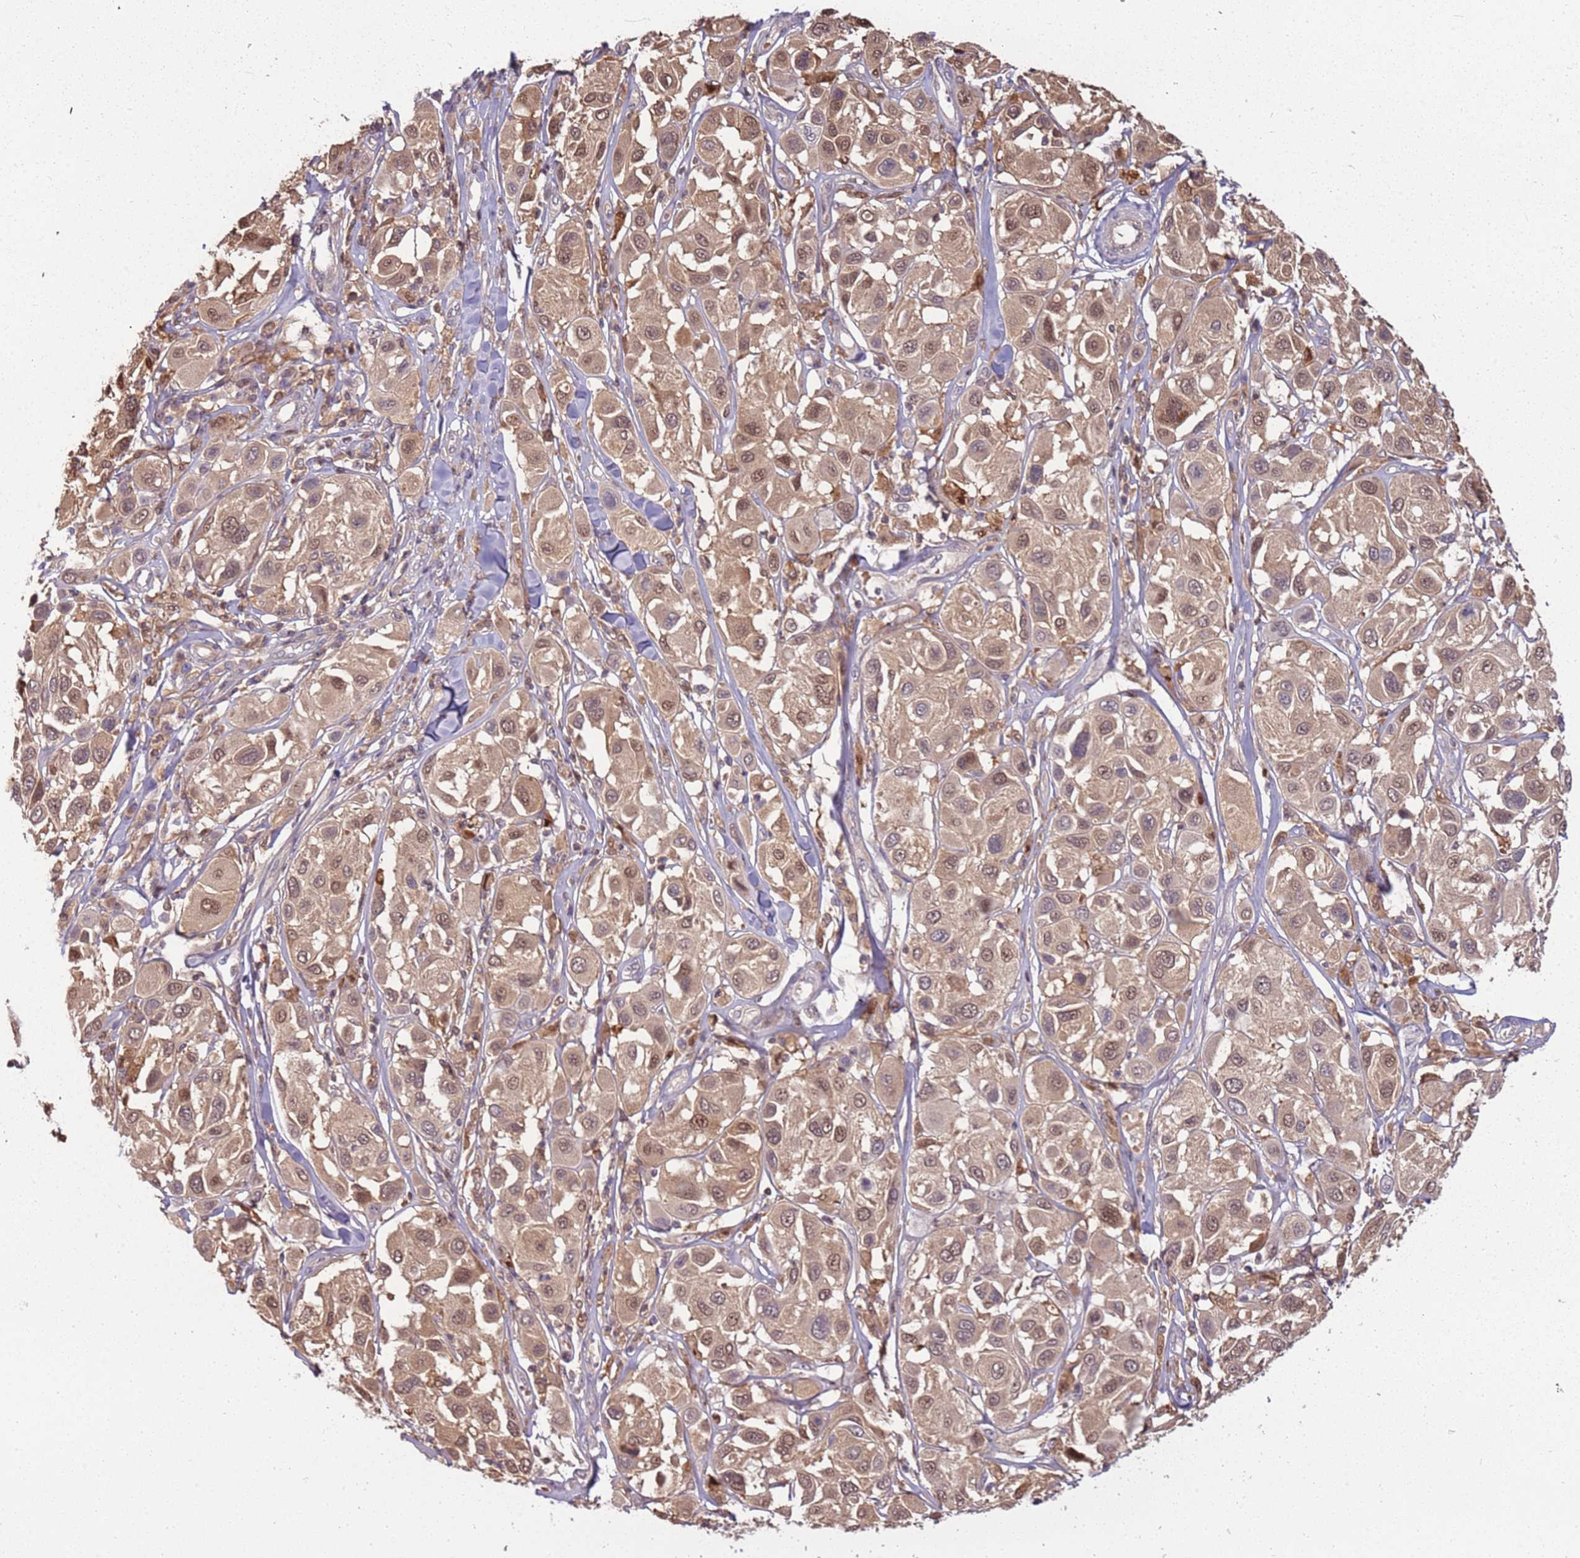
{"staining": {"intensity": "moderate", "quantity": ">75%", "location": "cytoplasmic/membranous,nuclear"}, "tissue": "melanoma", "cell_type": "Tumor cells", "image_type": "cancer", "snomed": [{"axis": "morphology", "description": "Malignant melanoma, Metastatic site"}, {"axis": "topography", "description": "Skin"}], "caption": "Immunohistochemistry staining of melanoma, which reveals medium levels of moderate cytoplasmic/membranous and nuclear positivity in approximately >75% of tumor cells indicating moderate cytoplasmic/membranous and nuclear protein positivity. The staining was performed using DAB (brown) for protein detection and nuclei were counterstained in hematoxylin (blue).", "gene": "GSTO2", "patient": {"sex": "male", "age": 41}}